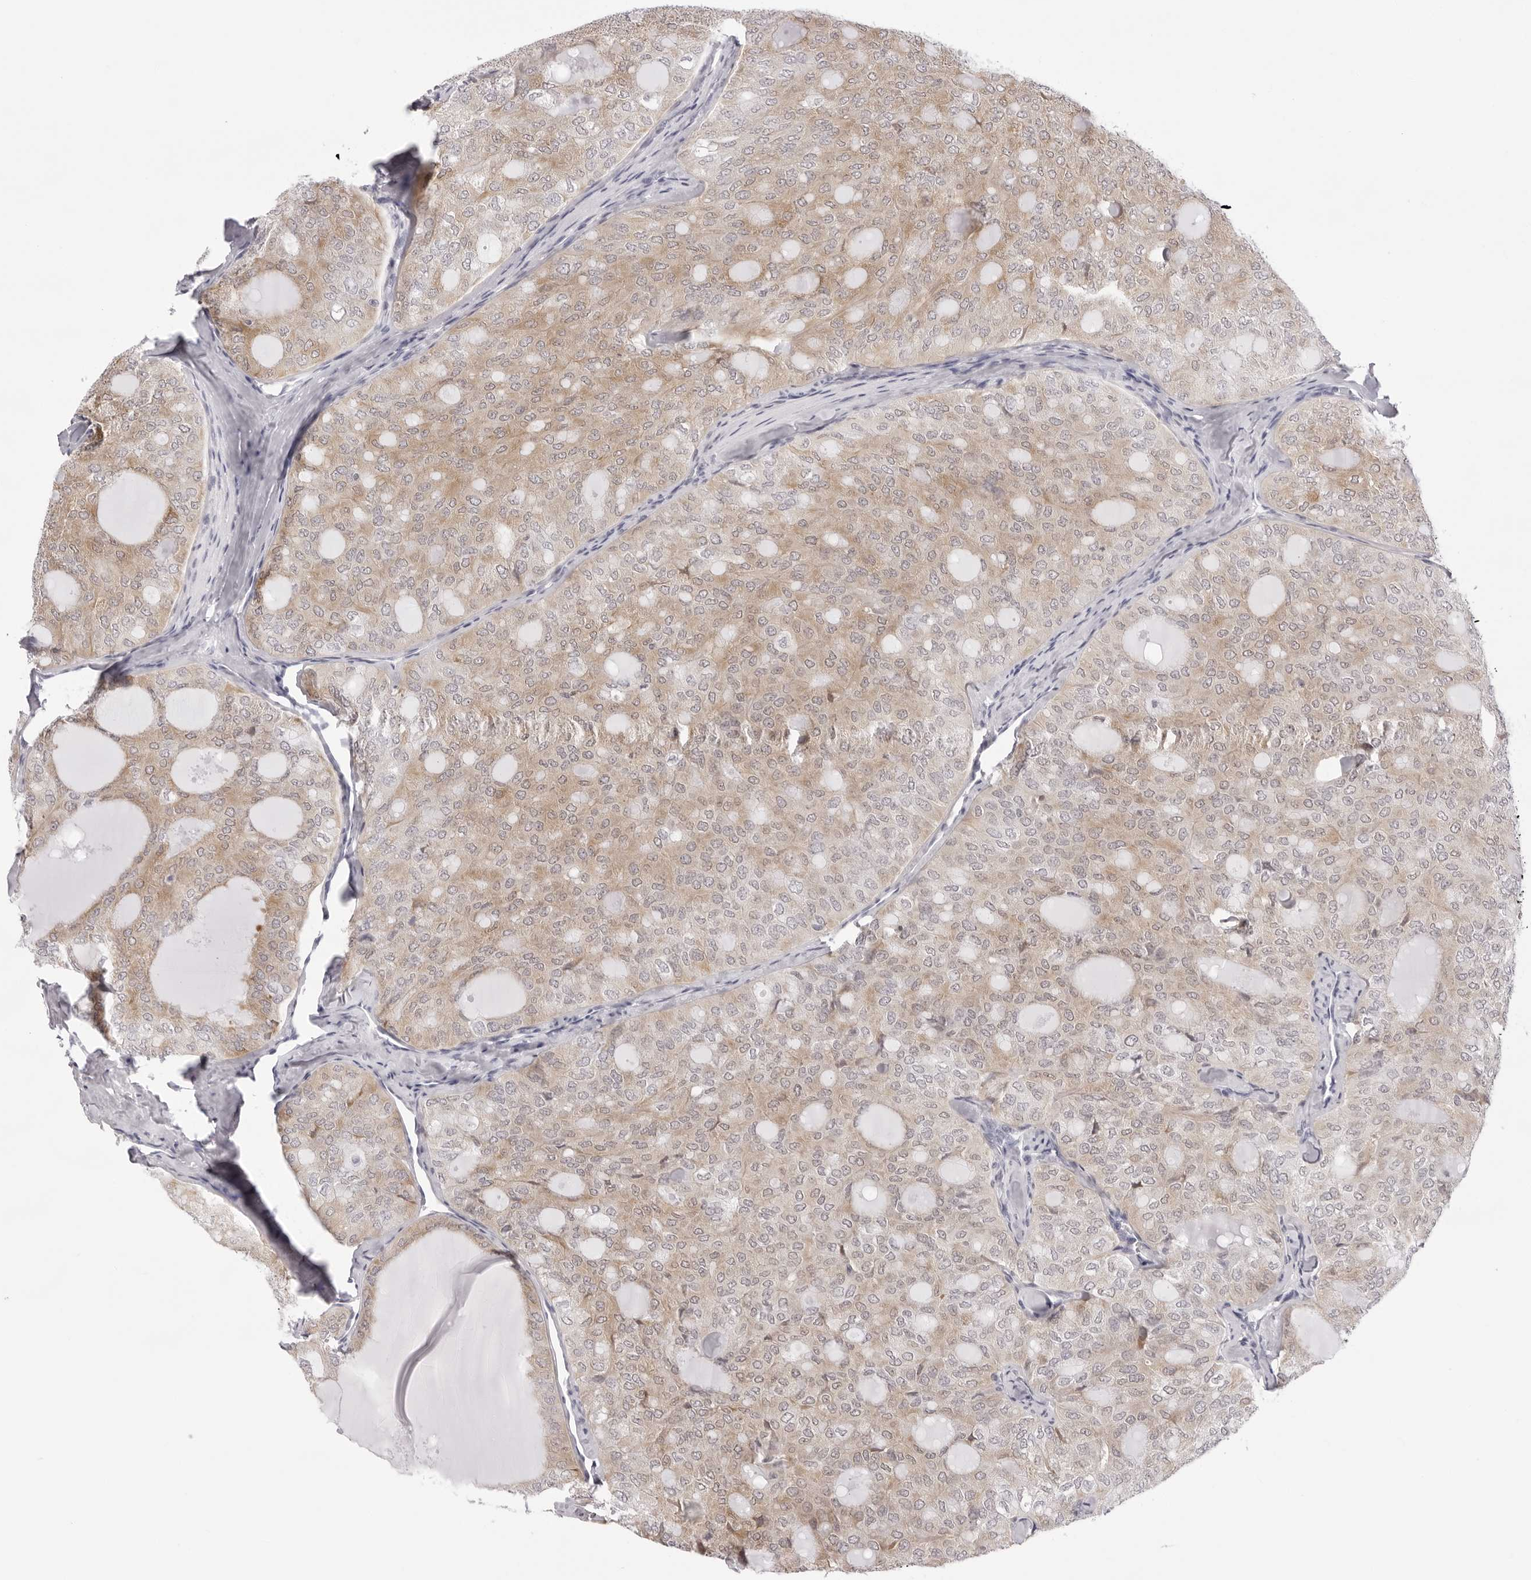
{"staining": {"intensity": "weak", "quantity": ">75%", "location": "cytoplasmic/membranous,nuclear"}, "tissue": "thyroid cancer", "cell_type": "Tumor cells", "image_type": "cancer", "snomed": [{"axis": "morphology", "description": "Follicular adenoma carcinoma, NOS"}, {"axis": "topography", "description": "Thyroid gland"}], "caption": "Brown immunohistochemical staining in thyroid cancer (follicular adenoma carcinoma) exhibits weak cytoplasmic/membranous and nuclear expression in about >75% of tumor cells.", "gene": "SMIM2", "patient": {"sex": "male", "age": 75}}